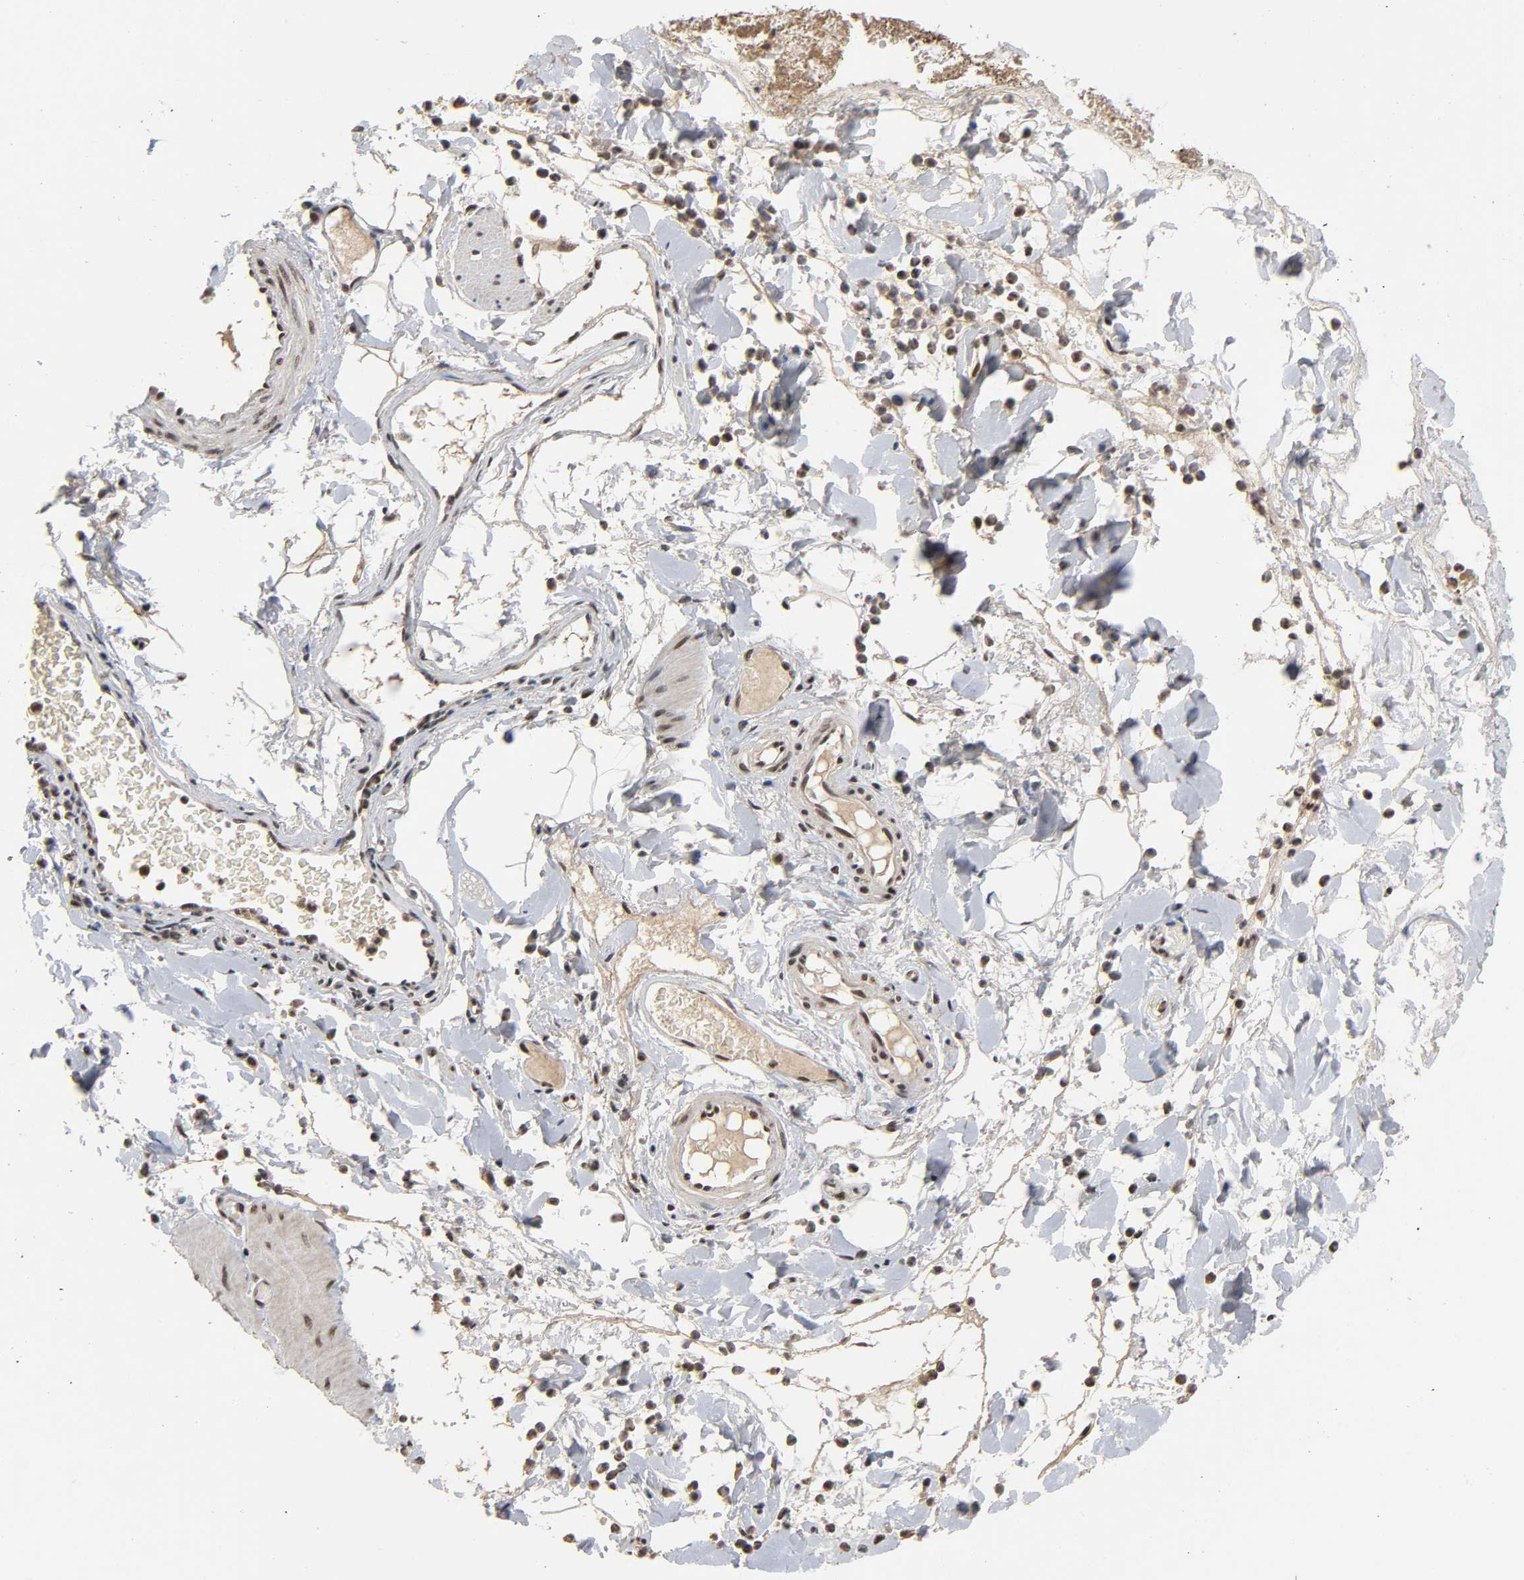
{"staining": {"intensity": "moderate", "quantity": ">75%", "location": "nuclear"}, "tissue": "smooth muscle", "cell_type": "Smooth muscle cells", "image_type": "normal", "snomed": [{"axis": "morphology", "description": "Normal tissue, NOS"}, {"axis": "topography", "description": "Smooth muscle"}, {"axis": "topography", "description": "Colon"}], "caption": "A micrograph of smooth muscle stained for a protein exhibits moderate nuclear brown staining in smooth muscle cells. (Stains: DAB in brown, nuclei in blue, Microscopy: brightfield microscopy at high magnification).", "gene": "ZNF384", "patient": {"sex": "male", "age": 67}}